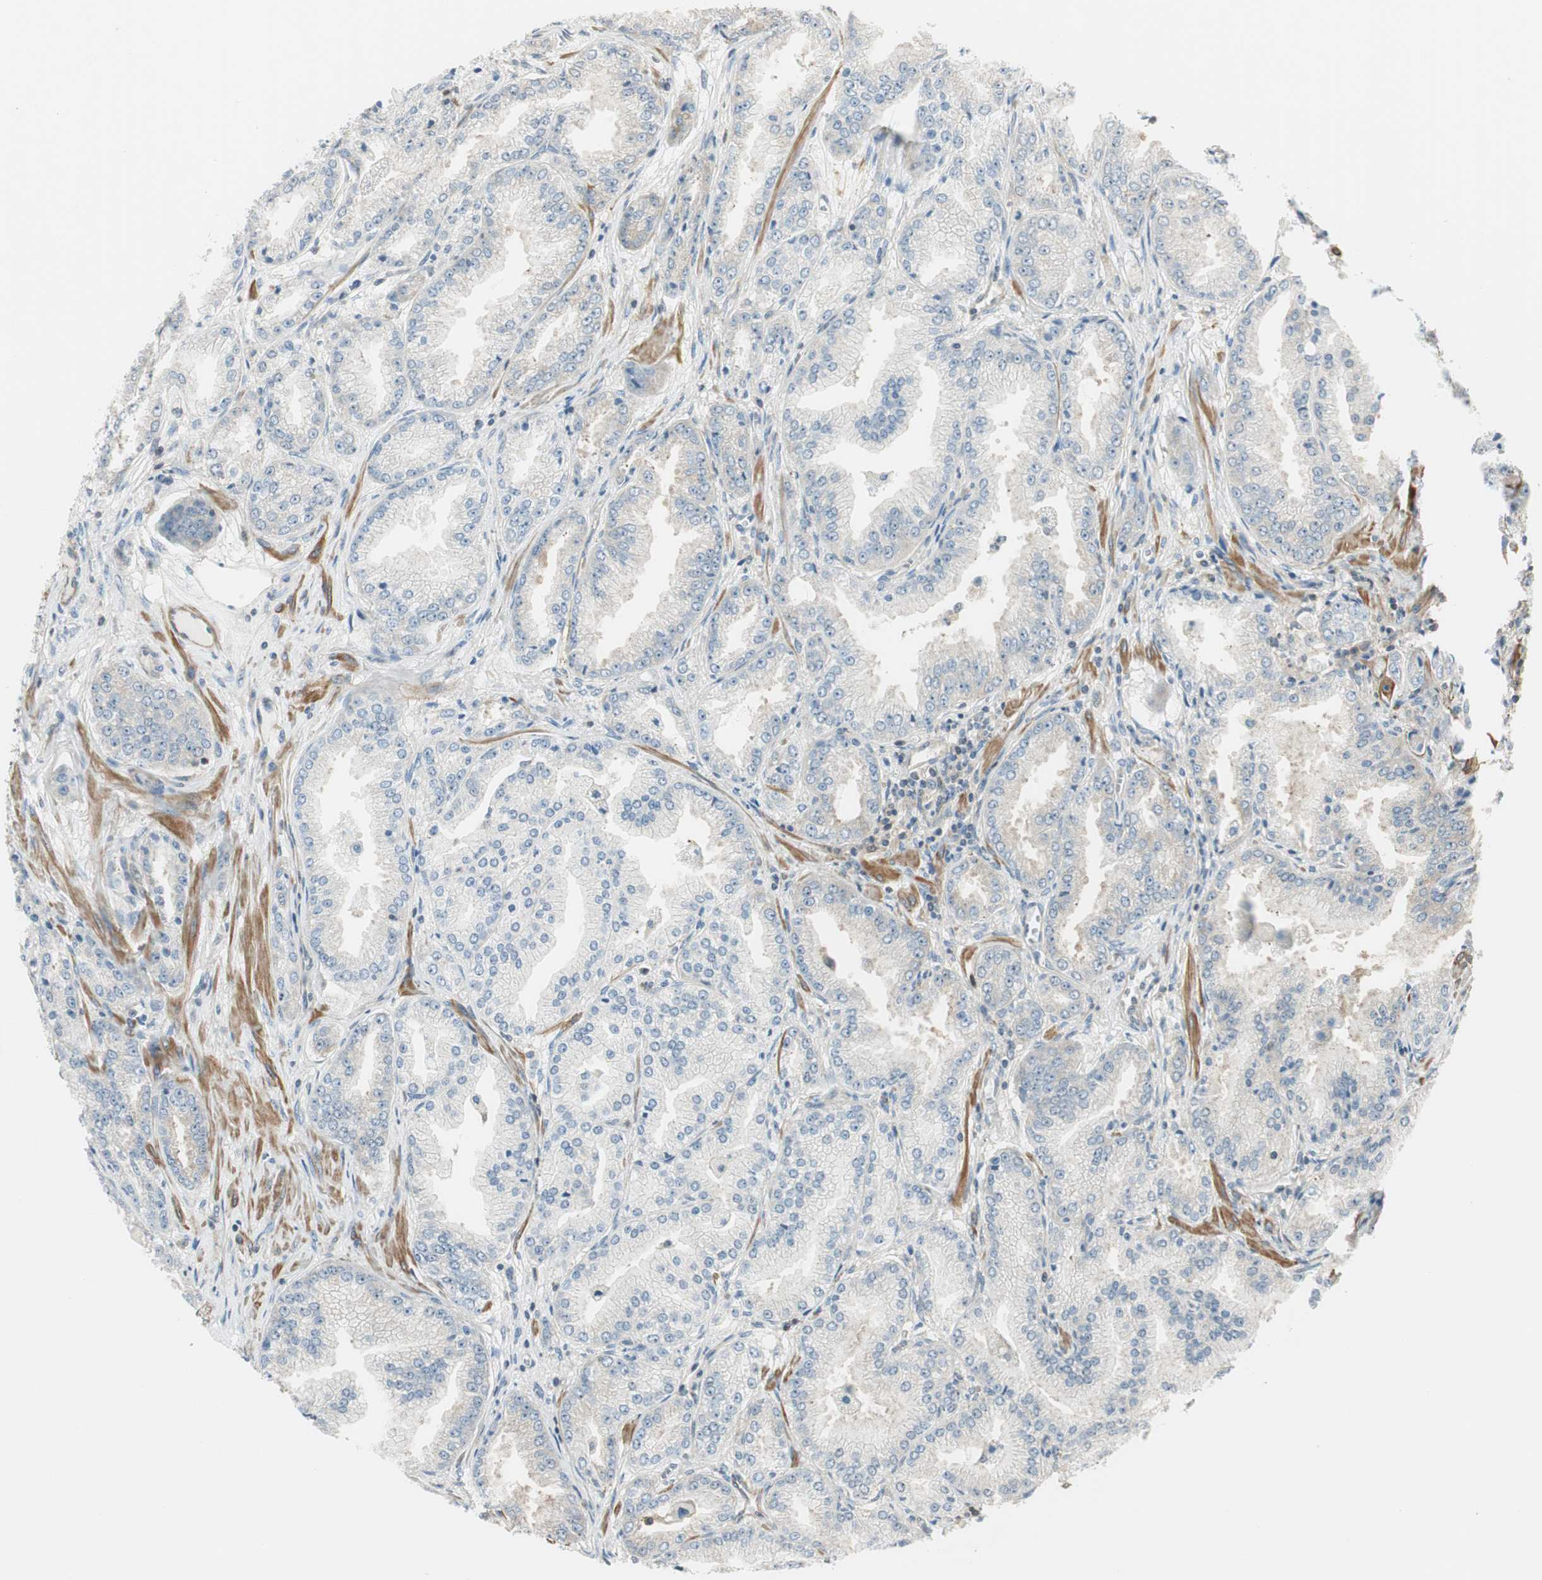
{"staining": {"intensity": "negative", "quantity": "none", "location": "none"}, "tissue": "prostate cancer", "cell_type": "Tumor cells", "image_type": "cancer", "snomed": [{"axis": "morphology", "description": "Adenocarcinoma, High grade"}, {"axis": "topography", "description": "Prostate"}], "caption": "The image shows no significant positivity in tumor cells of prostate adenocarcinoma (high-grade).", "gene": "PI4K2B", "patient": {"sex": "male", "age": 61}}